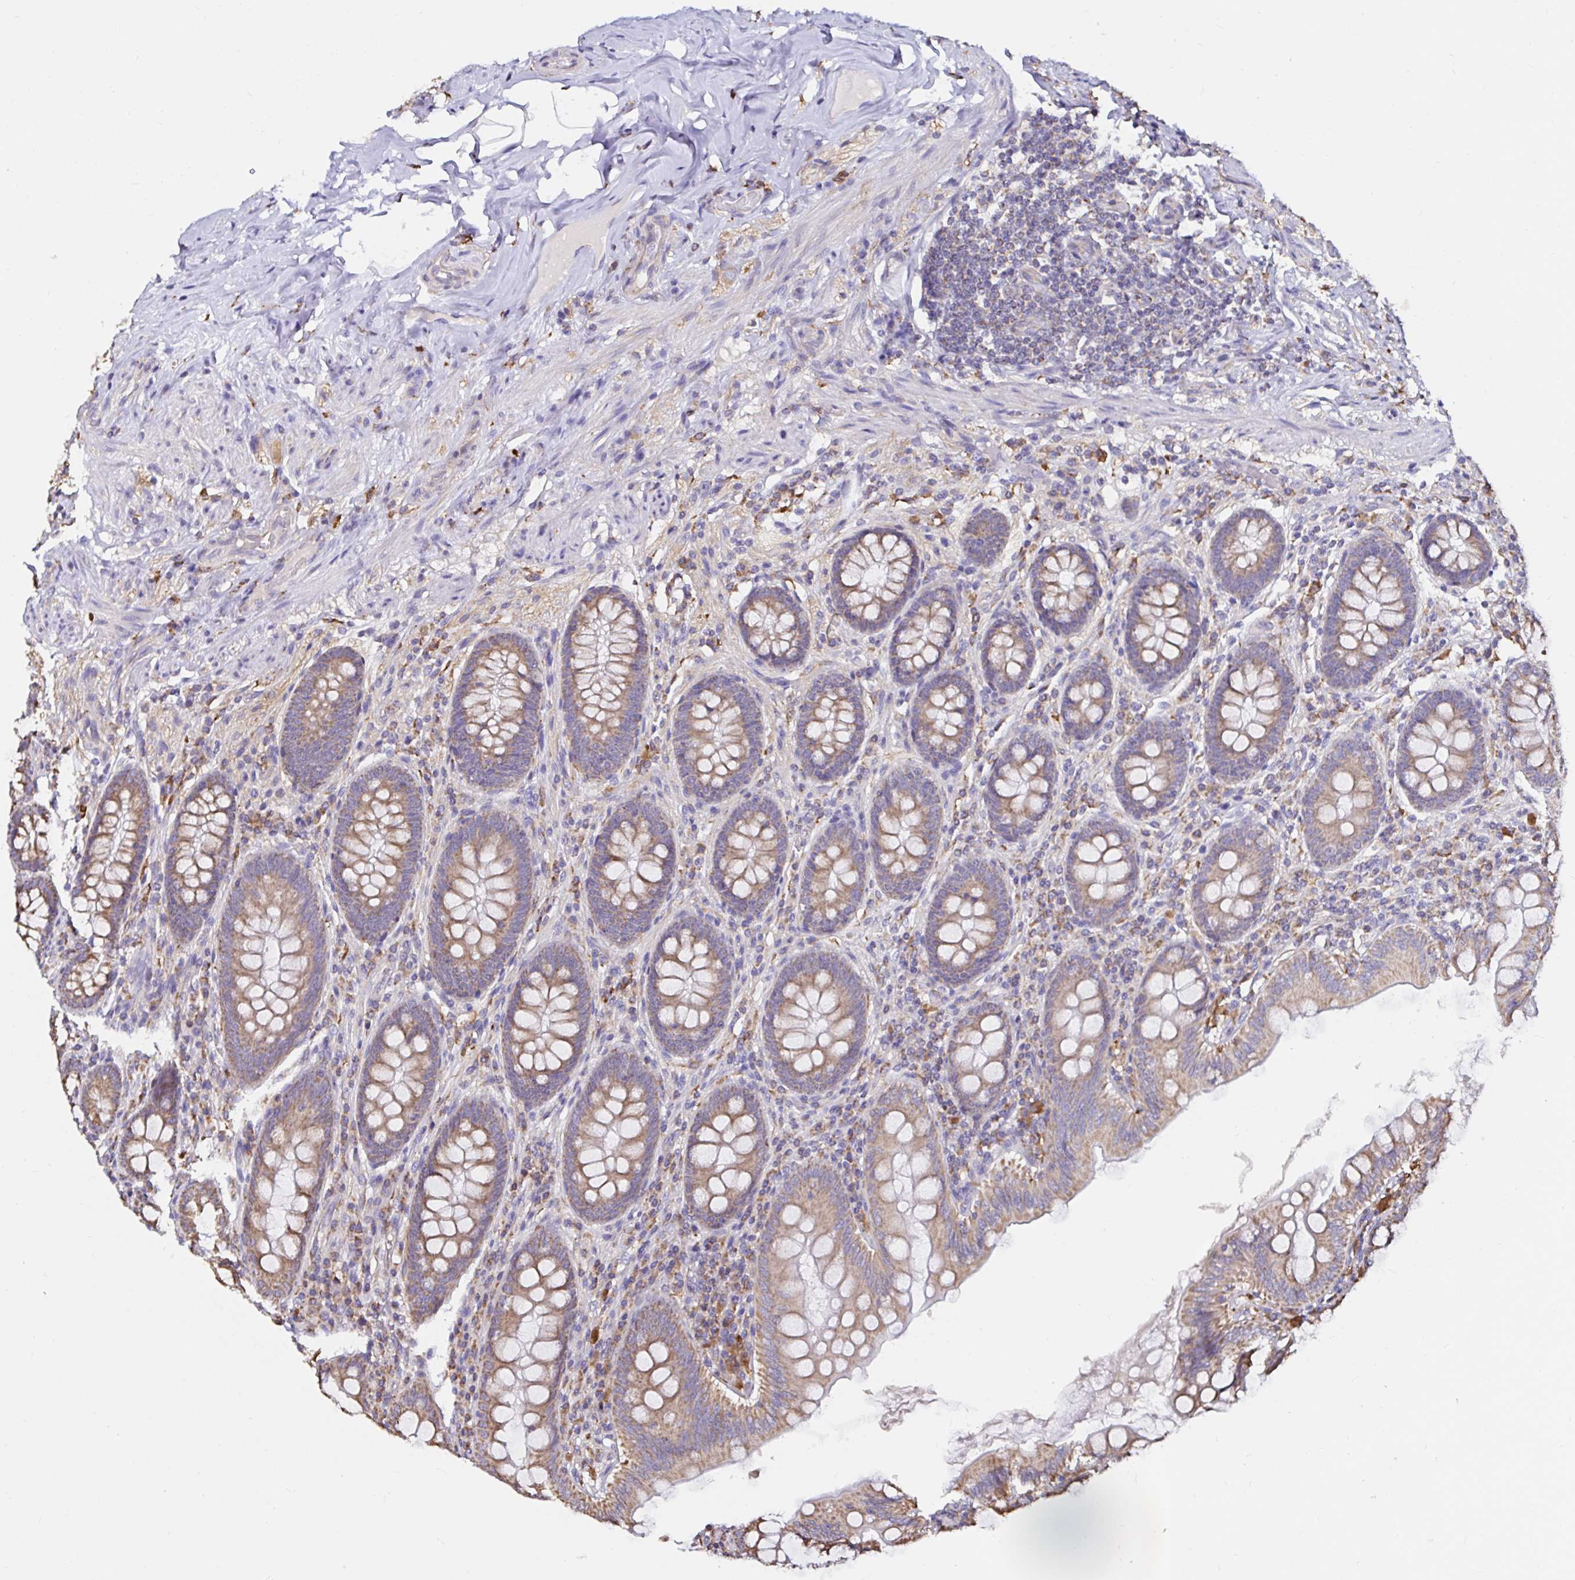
{"staining": {"intensity": "moderate", "quantity": ">75%", "location": "cytoplasmic/membranous"}, "tissue": "appendix", "cell_type": "Glandular cells", "image_type": "normal", "snomed": [{"axis": "morphology", "description": "Normal tissue, NOS"}, {"axis": "topography", "description": "Appendix"}], "caption": "IHC (DAB) staining of unremarkable human appendix exhibits moderate cytoplasmic/membranous protein expression in approximately >75% of glandular cells. The staining was performed using DAB (3,3'-diaminobenzidine) to visualize the protein expression in brown, while the nuclei were stained in blue with hematoxylin (Magnification: 20x).", "gene": "MSR1", "patient": {"sex": "male", "age": 71}}